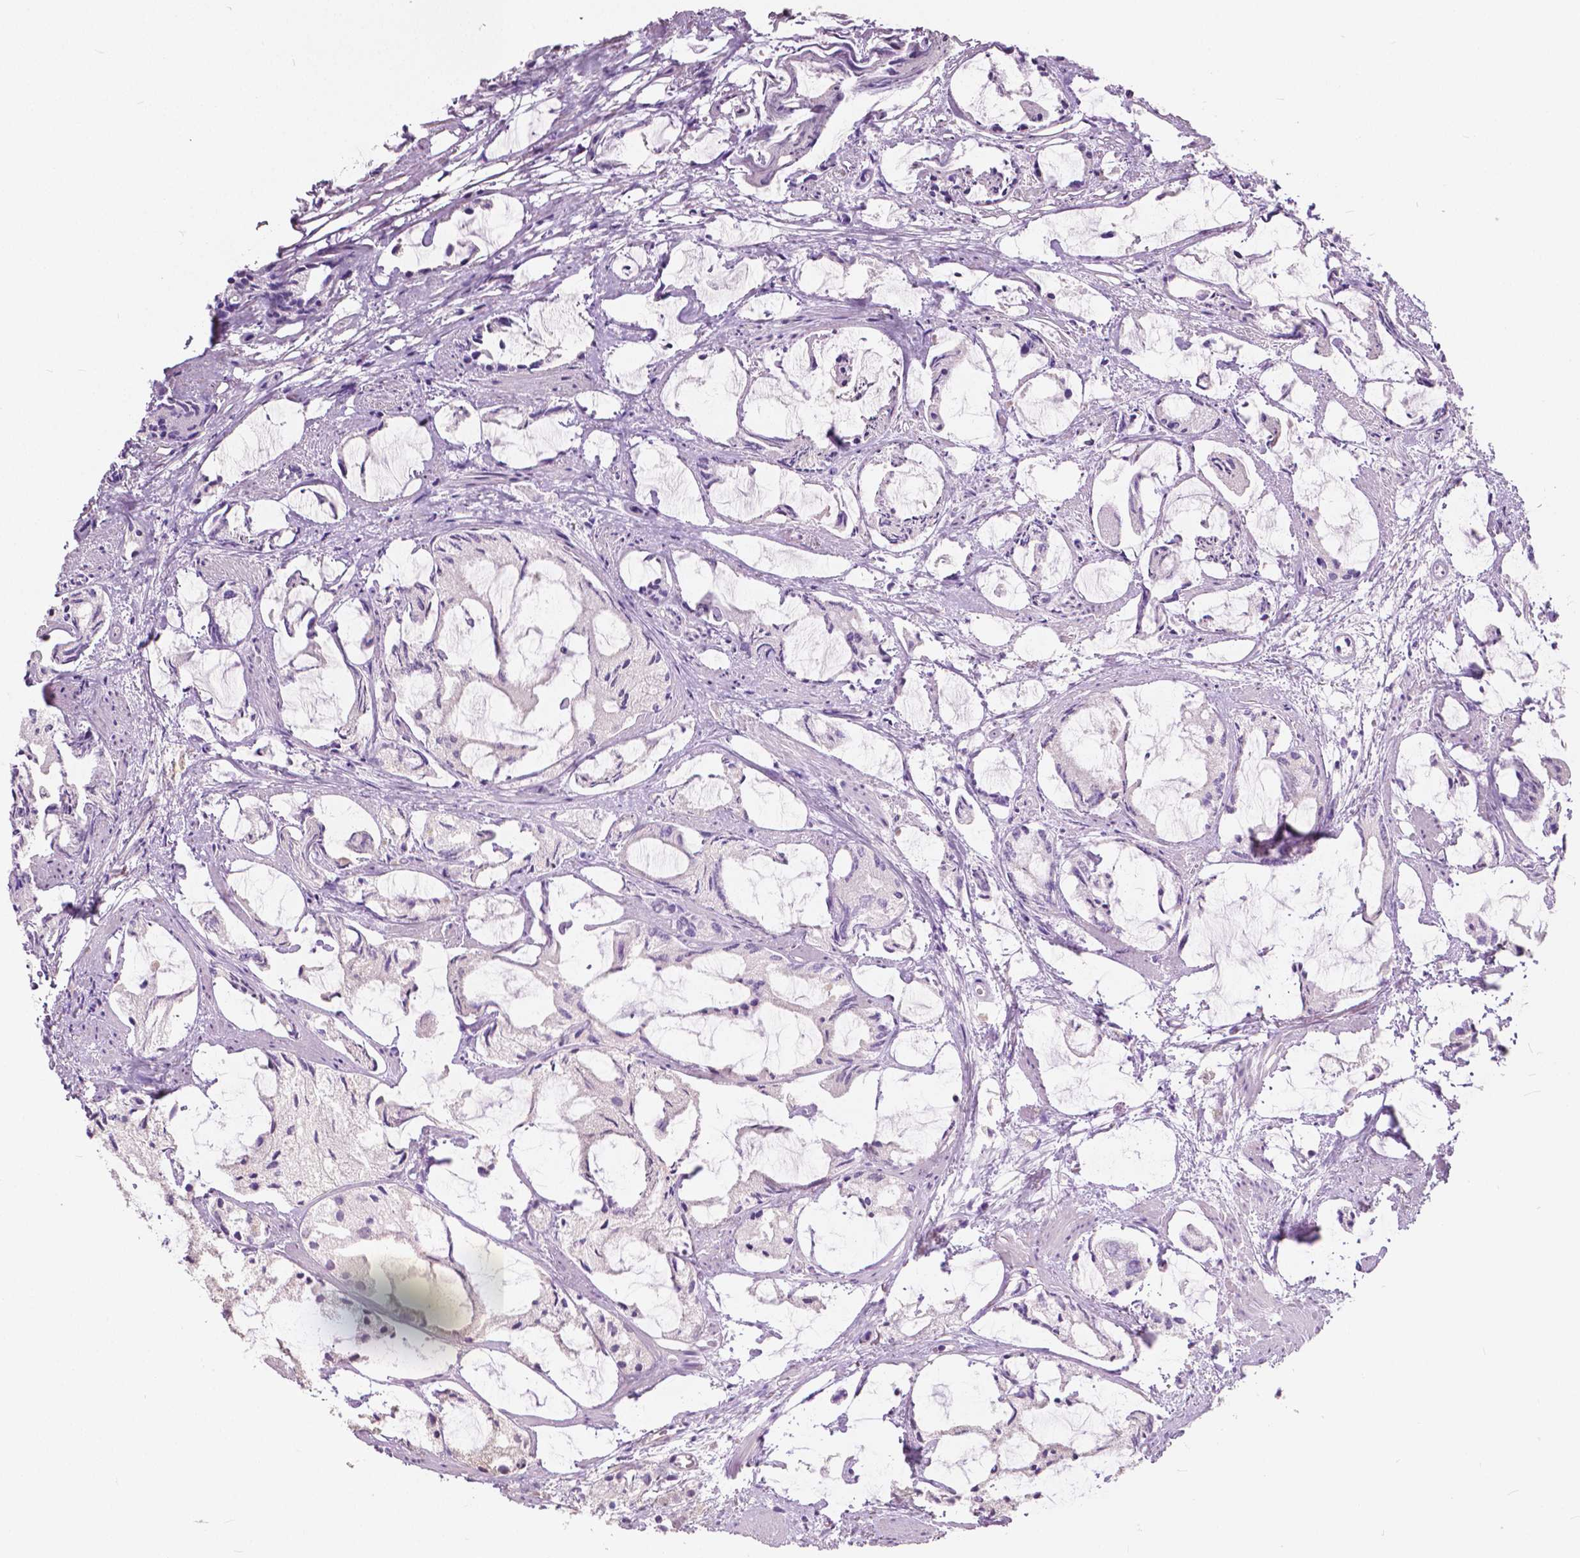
{"staining": {"intensity": "negative", "quantity": "none", "location": "none"}, "tissue": "prostate cancer", "cell_type": "Tumor cells", "image_type": "cancer", "snomed": [{"axis": "morphology", "description": "Adenocarcinoma, High grade"}, {"axis": "topography", "description": "Prostate"}], "caption": "Prostate cancer (adenocarcinoma (high-grade)) stained for a protein using IHC displays no expression tumor cells.", "gene": "TKFC", "patient": {"sex": "male", "age": 85}}